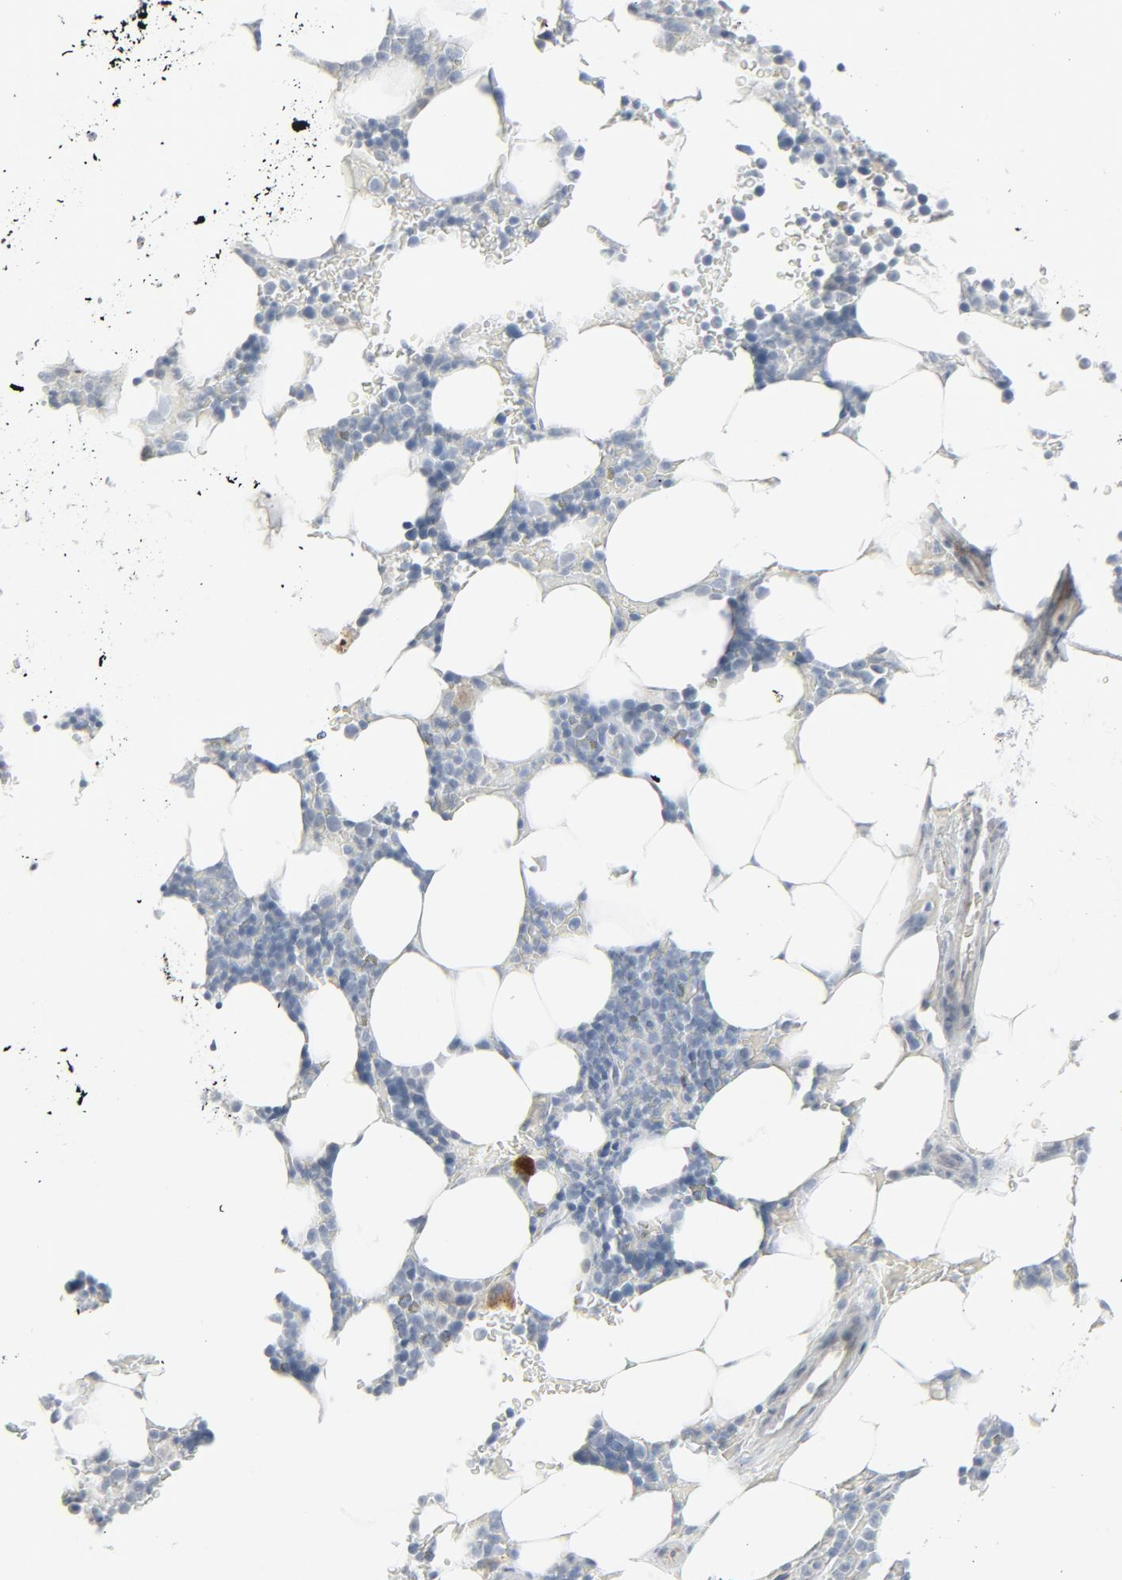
{"staining": {"intensity": "strong", "quantity": "<25%", "location": "cytoplasmic/membranous"}, "tissue": "bone marrow", "cell_type": "Hematopoietic cells", "image_type": "normal", "snomed": [{"axis": "morphology", "description": "Normal tissue, NOS"}, {"axis": "topography", "description": "Bone marrow"}], "caption": "Normal bone marrow displays strong cytoplasmic/membranous positivity in approximately <25% of hematopoietic cells, visualized by immunohistochemistry. Using DAB (brown) and hematoxylin (blue) stains, captured at high magnification using brightfield microscopy.", "gene": "FGFR3", "patient": {"sex": "female", "age": 73}}